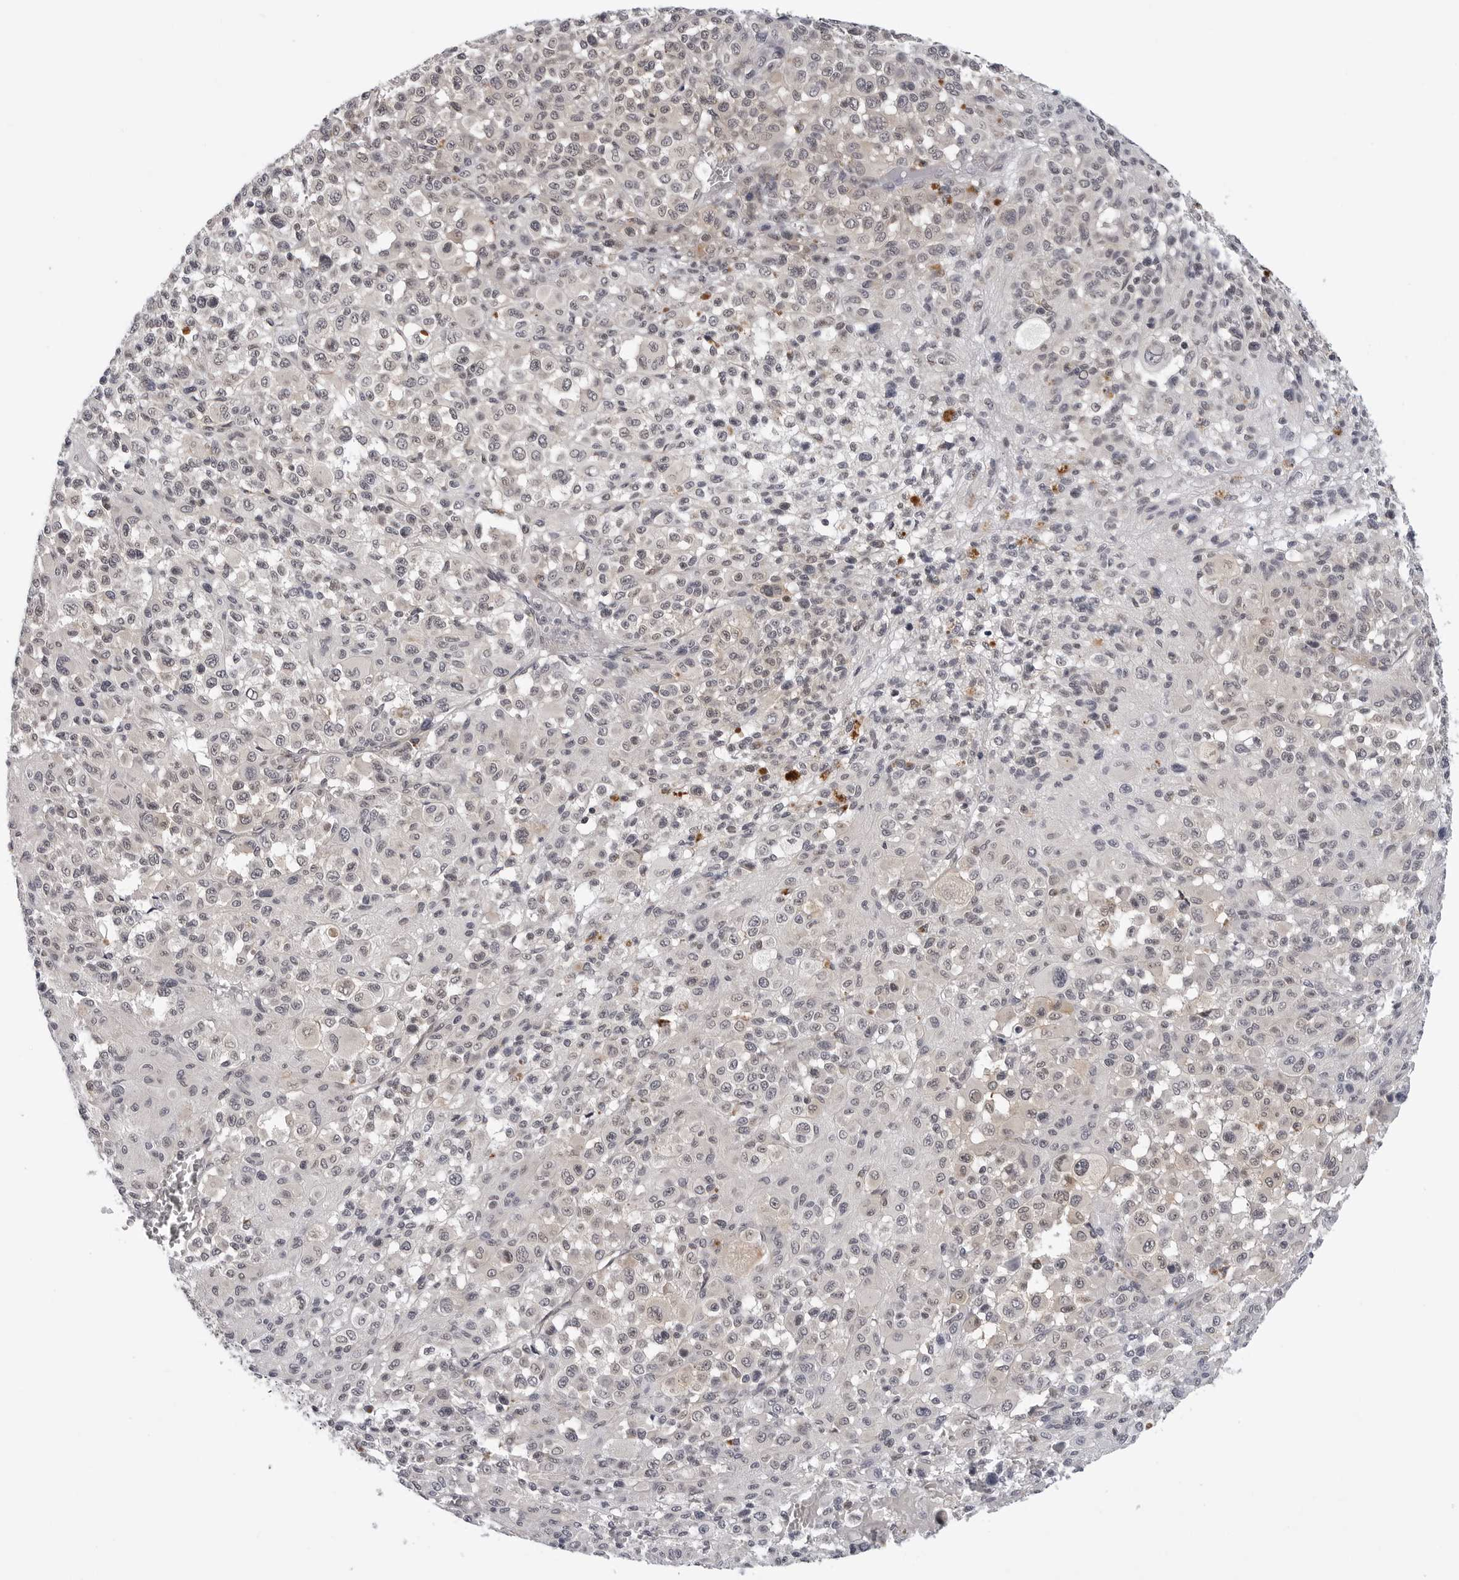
{"staining": {"intensity": "negative", "quantity": "none", "location": "none"}, "tissue": "melanoma", "cell_type": "Tumor cells", "image_type": "cancer", "snomed": [{"axis": "morphology", "description": "Malignant melanoma, Metastatic site"}, {"axis": "topography", "description": "Skin"}], "caption": "Immunohistochemical staining of human melanoma reveals no significant staining in tumor cells.", "gene": "KIAA1614", "patient": {"sex": "female", "age": 74}}